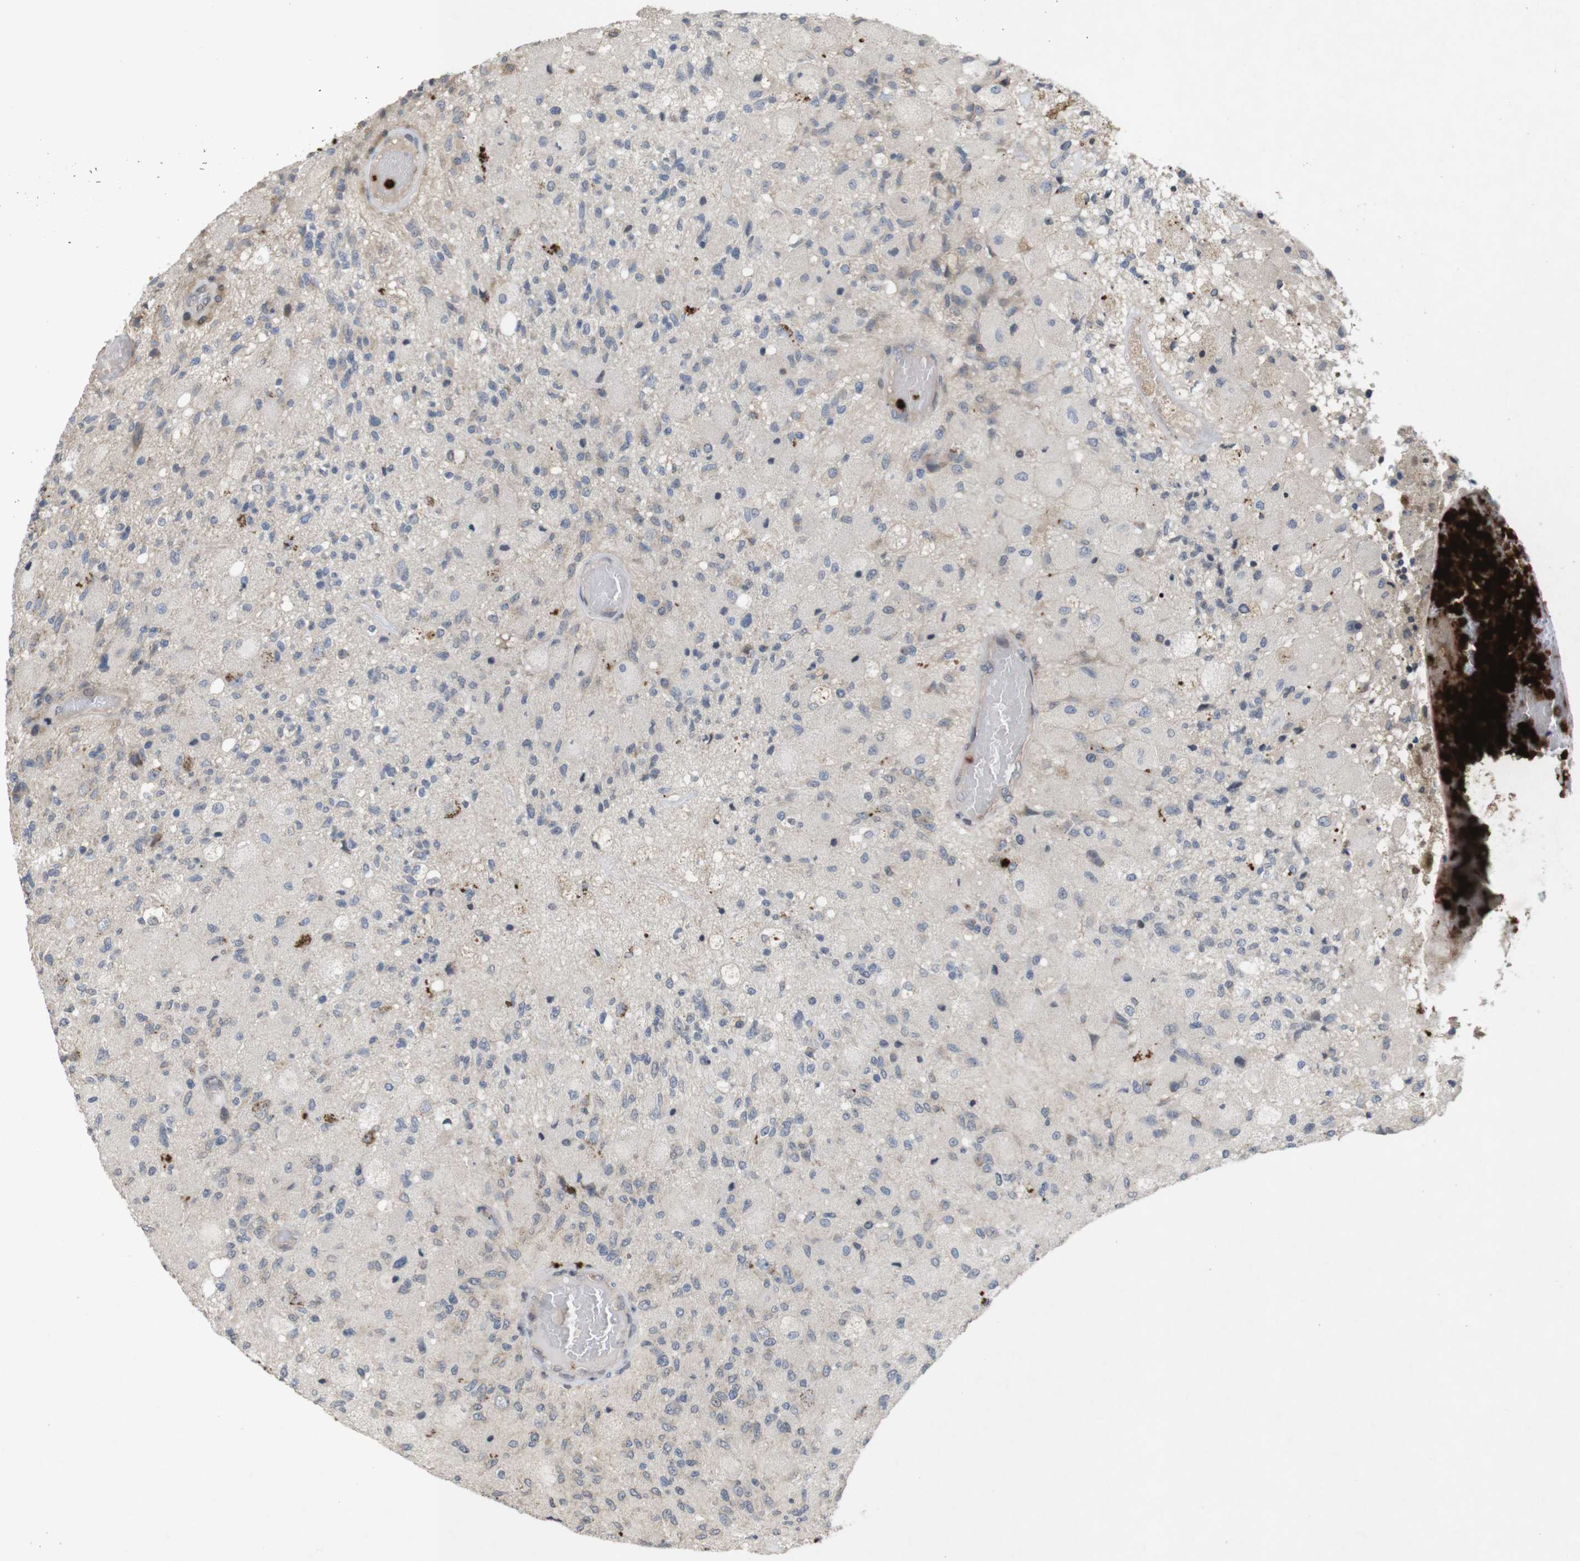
{"staining": {"intensity": "moderate", "quantity": "<25%", "location": "cytoplasmic/membranous"}, "tissue": "glioma", "cell_type": "Tumor cells", "image_type": "cancer", "snomed": [{"axis": "morphology", "description": "Normal tissue, NOS"}, {"axis": "morphology", "description": "Glioma, malignant, High grade"}, {"axis": "topography", "description": "Cerebral cortex"}], "caption": "This histopathology image reveals glioma stained with immunohistochemistry to label a protein in brown. The cytoplasmic/membranous of tumor cells show moderate positivity for the protein. Nuclei are counter-stained blue.", "gene": "TSPAN14", "patient": {"sex": "male", "age": 77}}